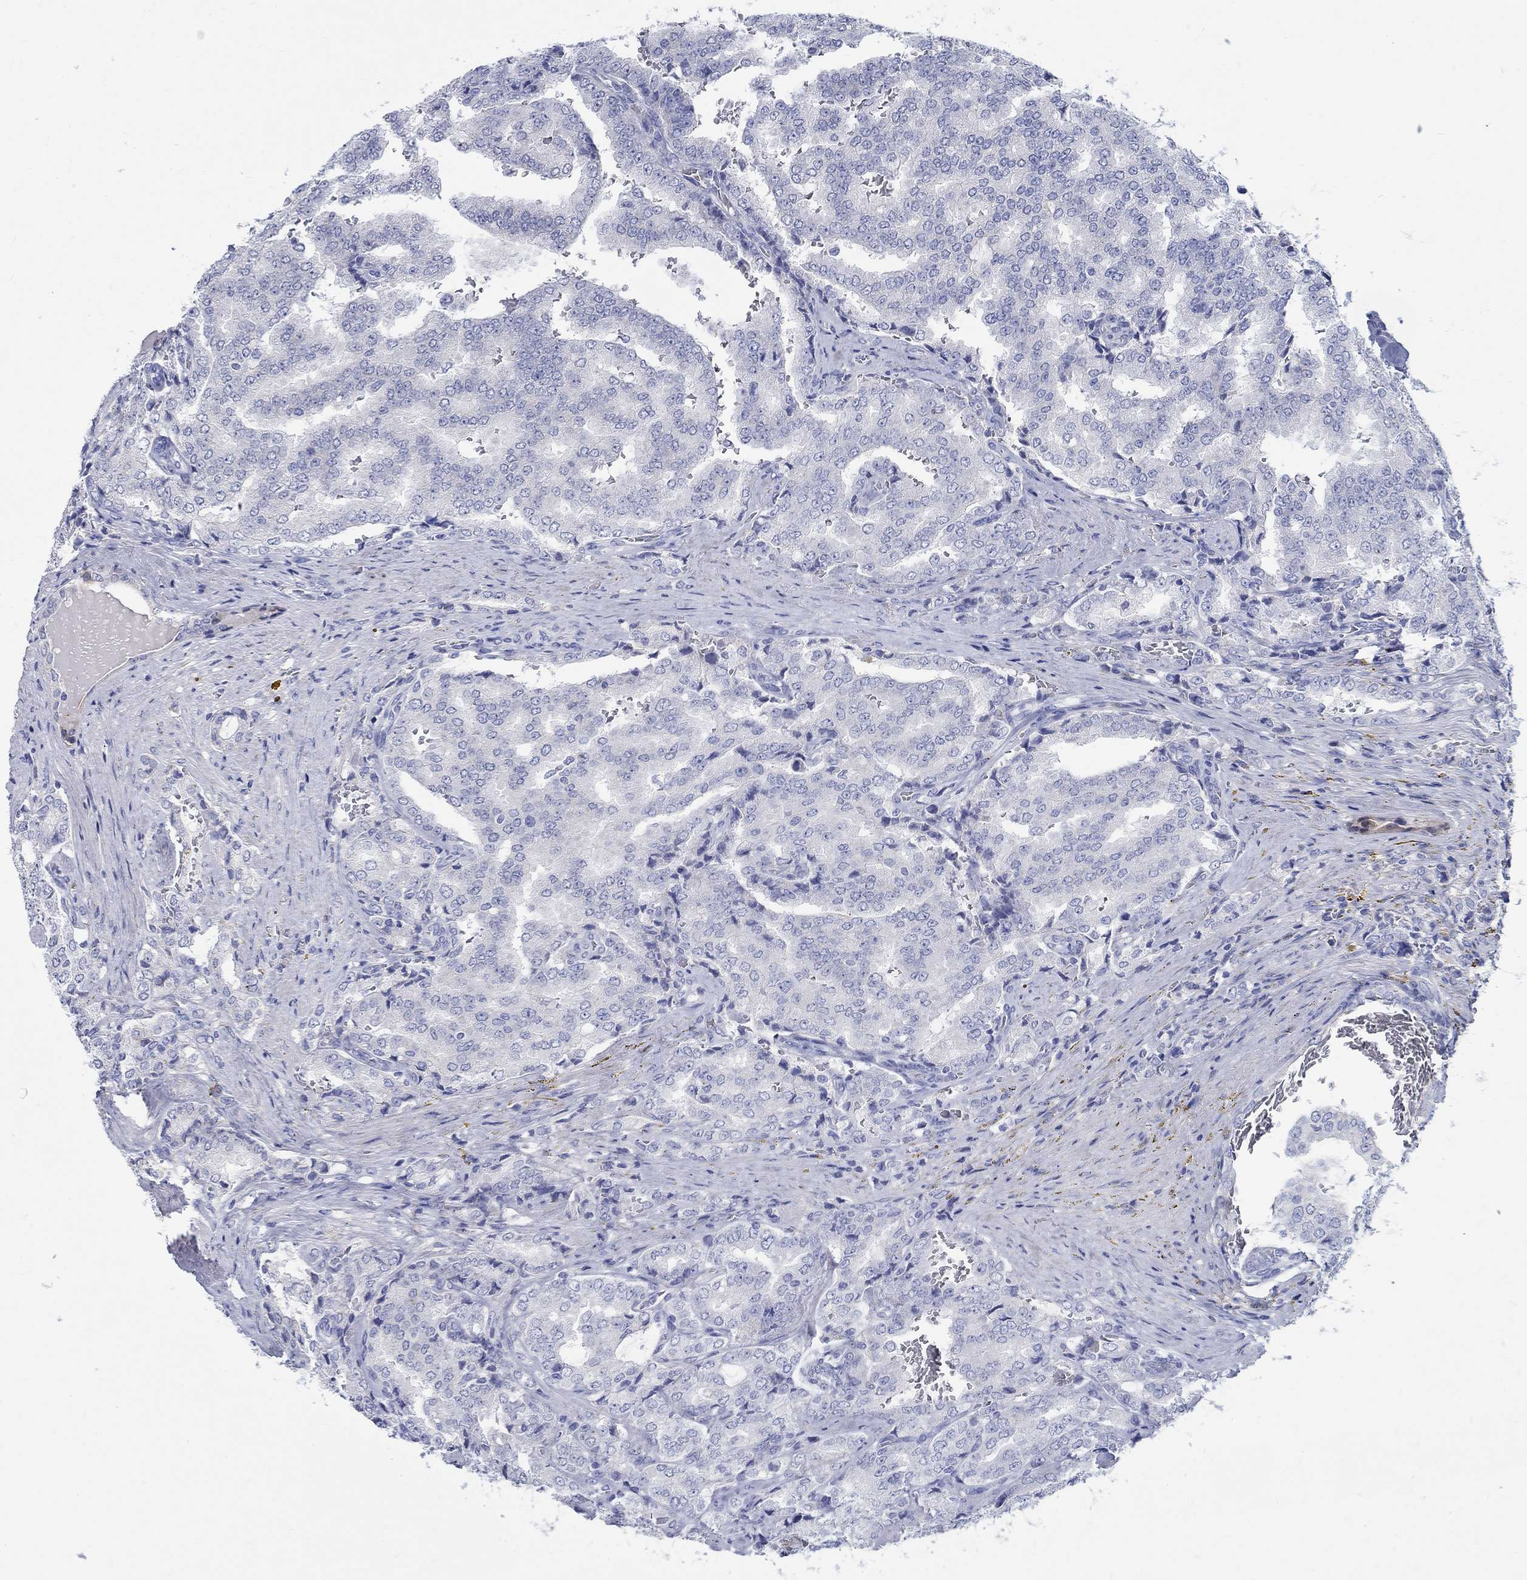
{"staining": {"intensity": "negative", "quantity": "none", "location": "none"}, "tissue": "prostate cancer", "cell_type": "Tumor cells", "image_type": "cancer", "snomed": [{"axis": "morphology", "description": "Adenocarcinoma, NOS"}, {"axis": "topography", "description": "Prostate"}], "caption": "An immunohistochemistry image of adenocarcinoma (prostate) is shown. There is no staining in tumor cells of adenocarcinoma (prostate).", "gene": "SOX2", "patient": {"sex": "male", "age": 65}}